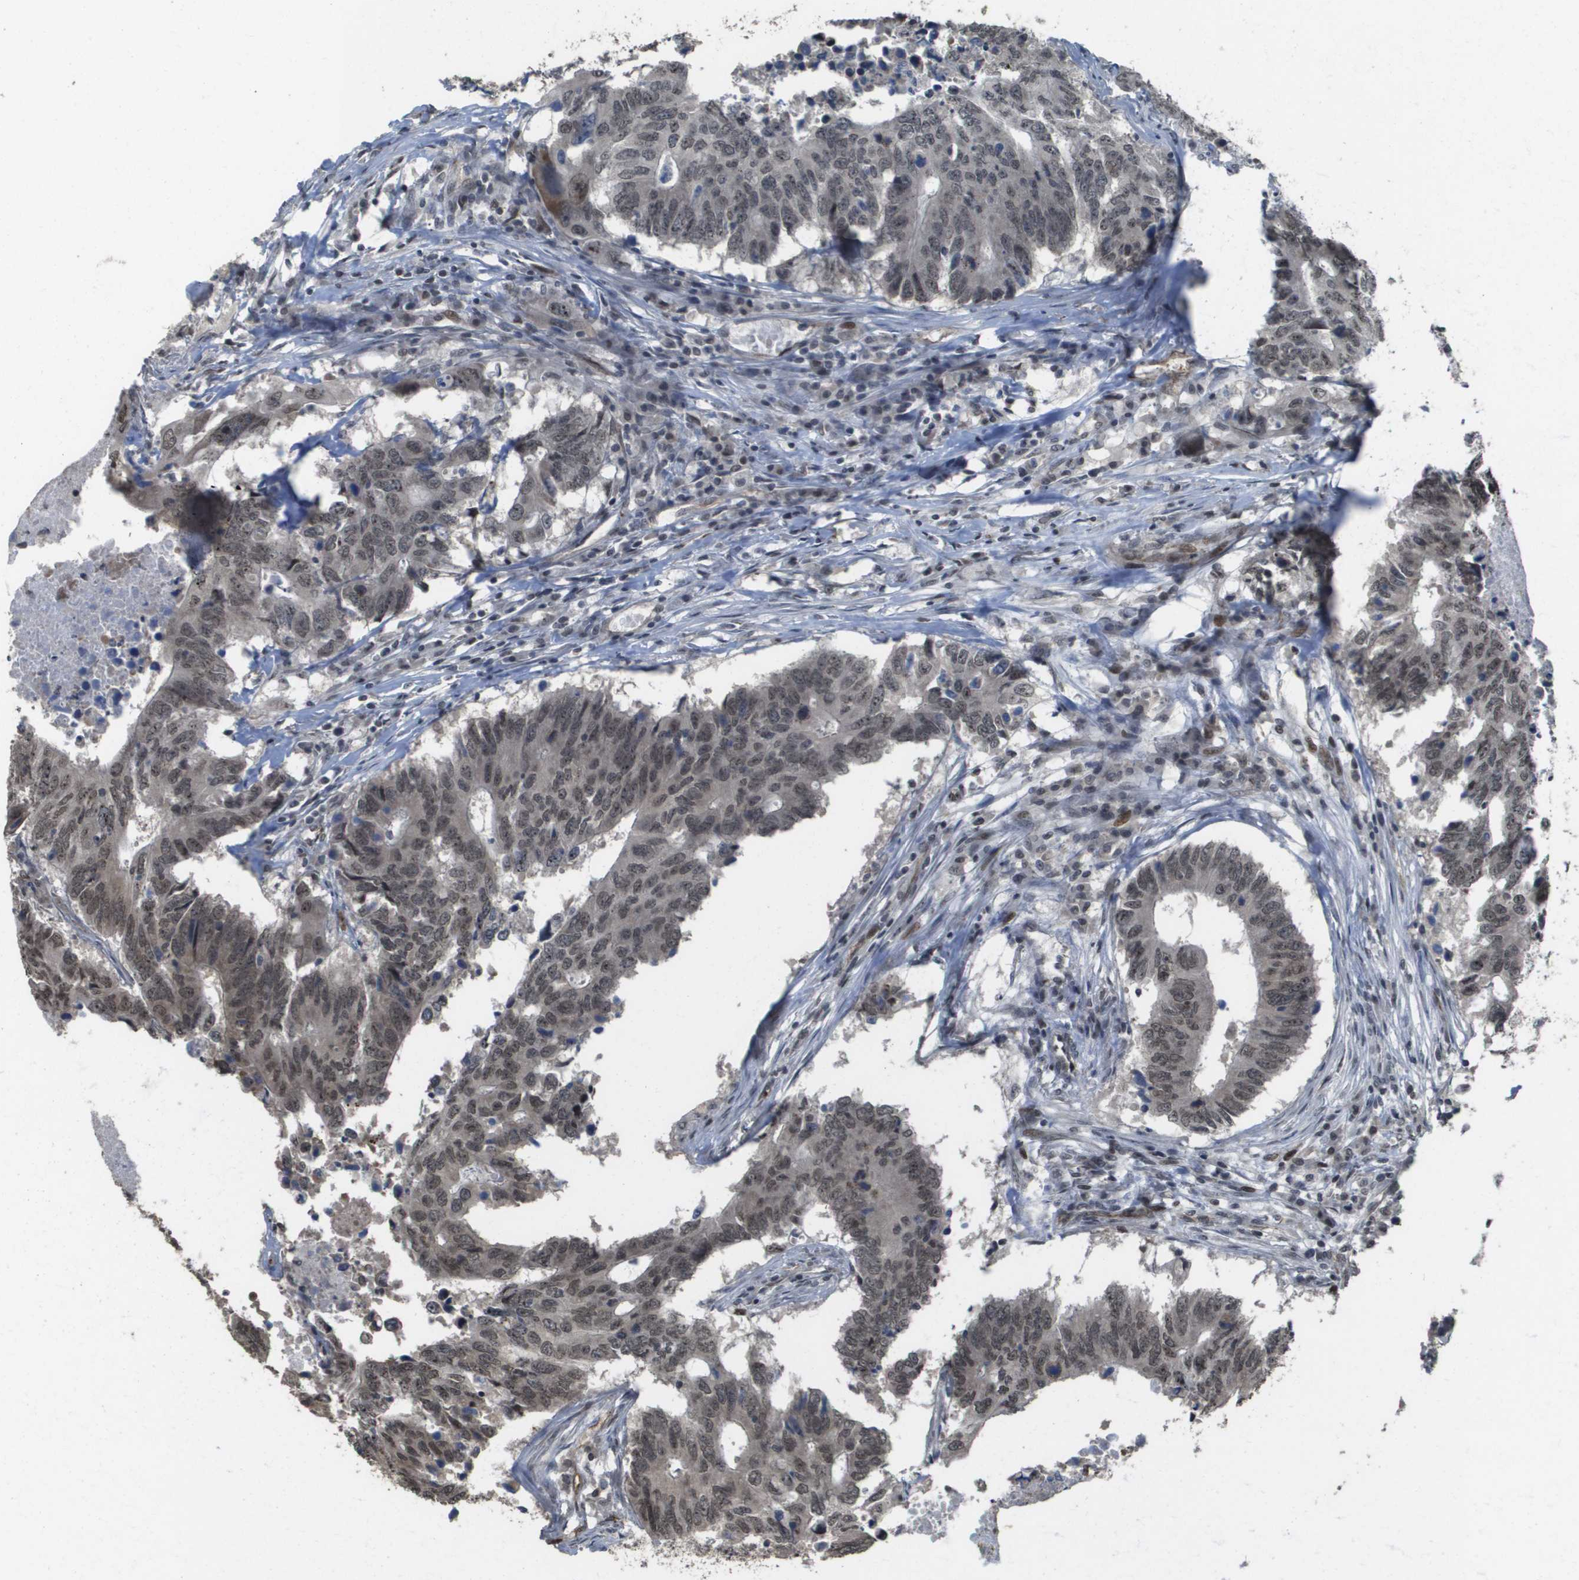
{"staining": {"intensity": "weak", "quantity": ">75%", "location": "nuclear"}, "tissue": "colorectal cancer", "cell_type": "Tumor cells", "image_type": "cancer", "snomed": [{"axis": "morphology", "description": "Adenocarcinoma, NOS"}, {"axis": "topography", "description": "Colon"}], "caption": "An immunohistochemistry photomicrograph of tumor tissue is shown. Protein staining in brown labels weak nuclear positivity in colorectal cancer (adenocarcinoma) within tumor cells.", "gene": "KAT5", "patient": {"sex": "male", "age": 71}}